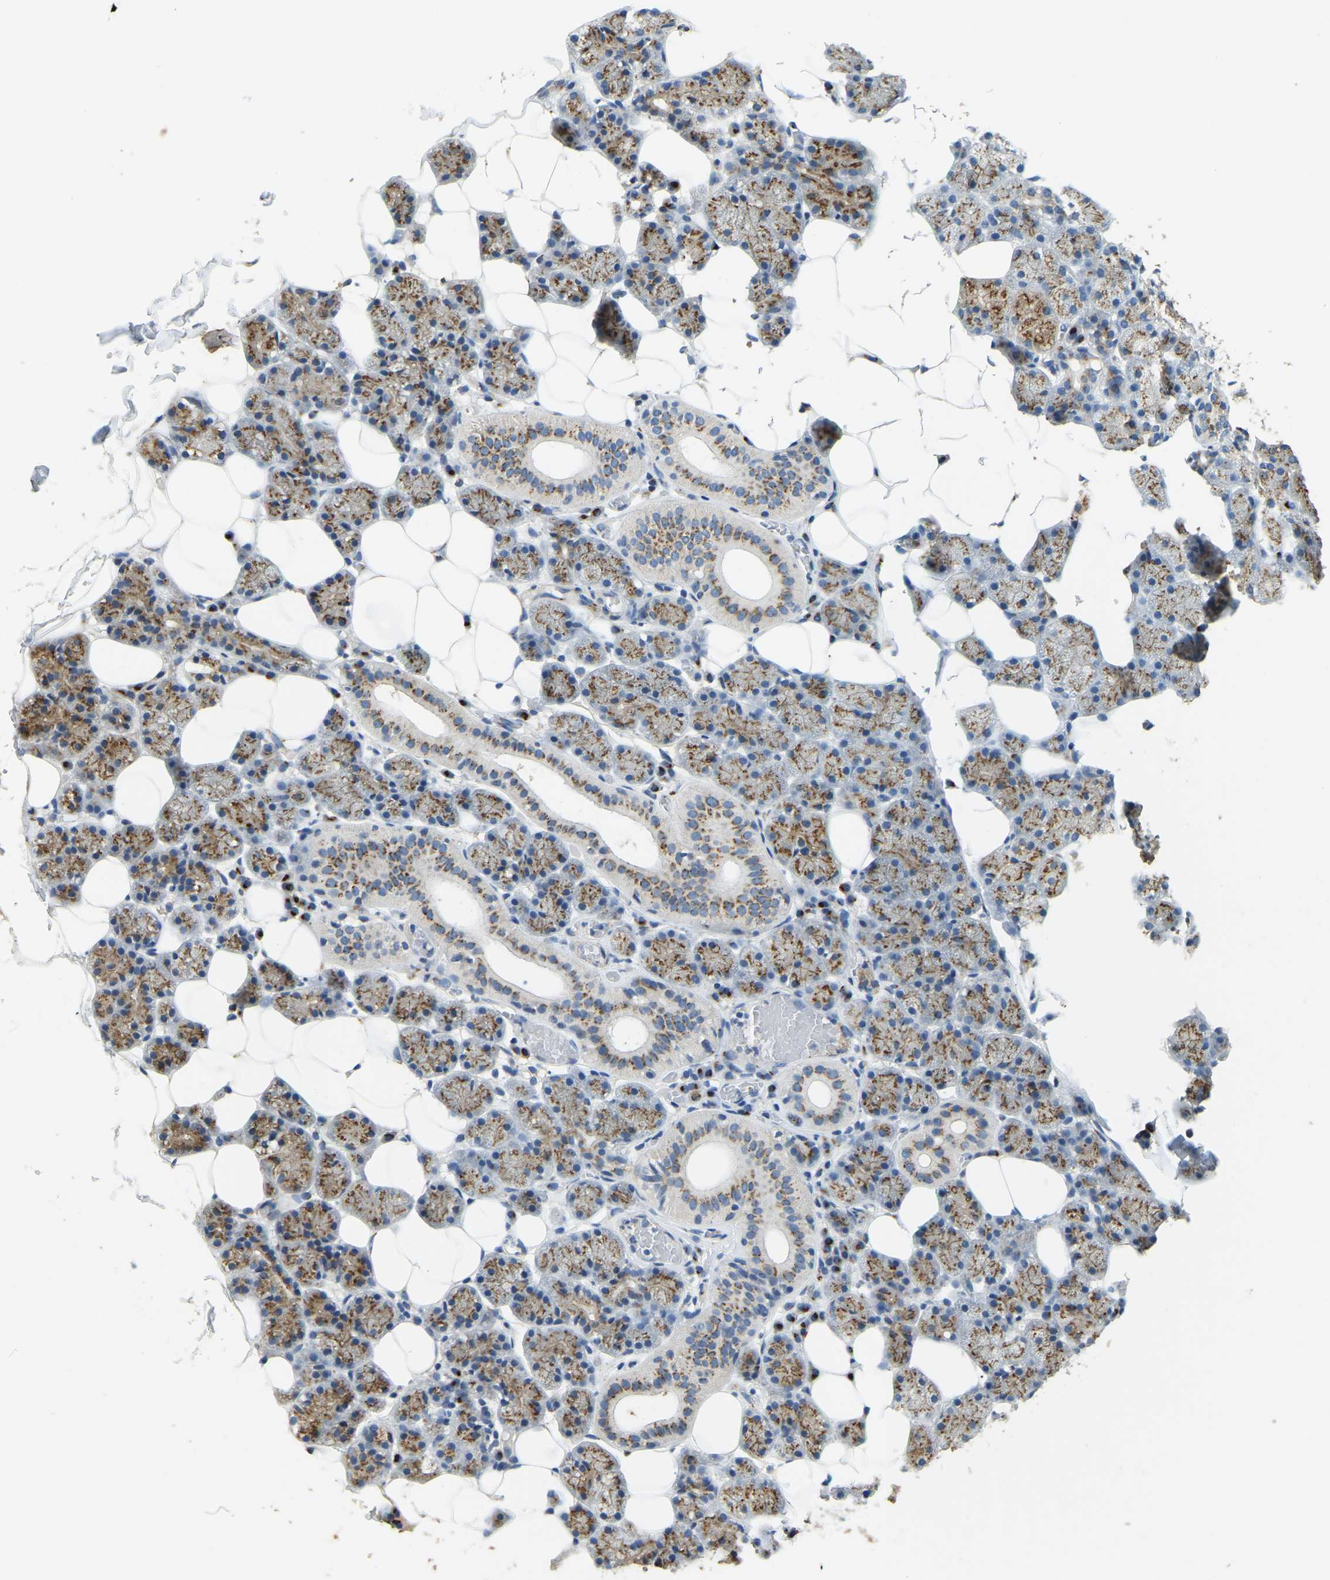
{"staining": {"intensity": "moderate", "quantity": ">75%", "location": "cytoplasmic/membranous"}, "tissue": "salivary gland", "cell_type": "Glandular cells", "image_type": "normal", "snomed": [{"axis": "morphology", "description": "Normal tissue, NOS"}, {"axis": "topography", "description": "Salivary gland"}], "caption": "Unremarkable salivary gland was stained to show a protein in brown. There is medium levels of moderate cytoplasmic/membranous expression in approximately >75% of glandular cells.", "gene": "FAM174A", "patient": {"sex": "female", "age": 33}}